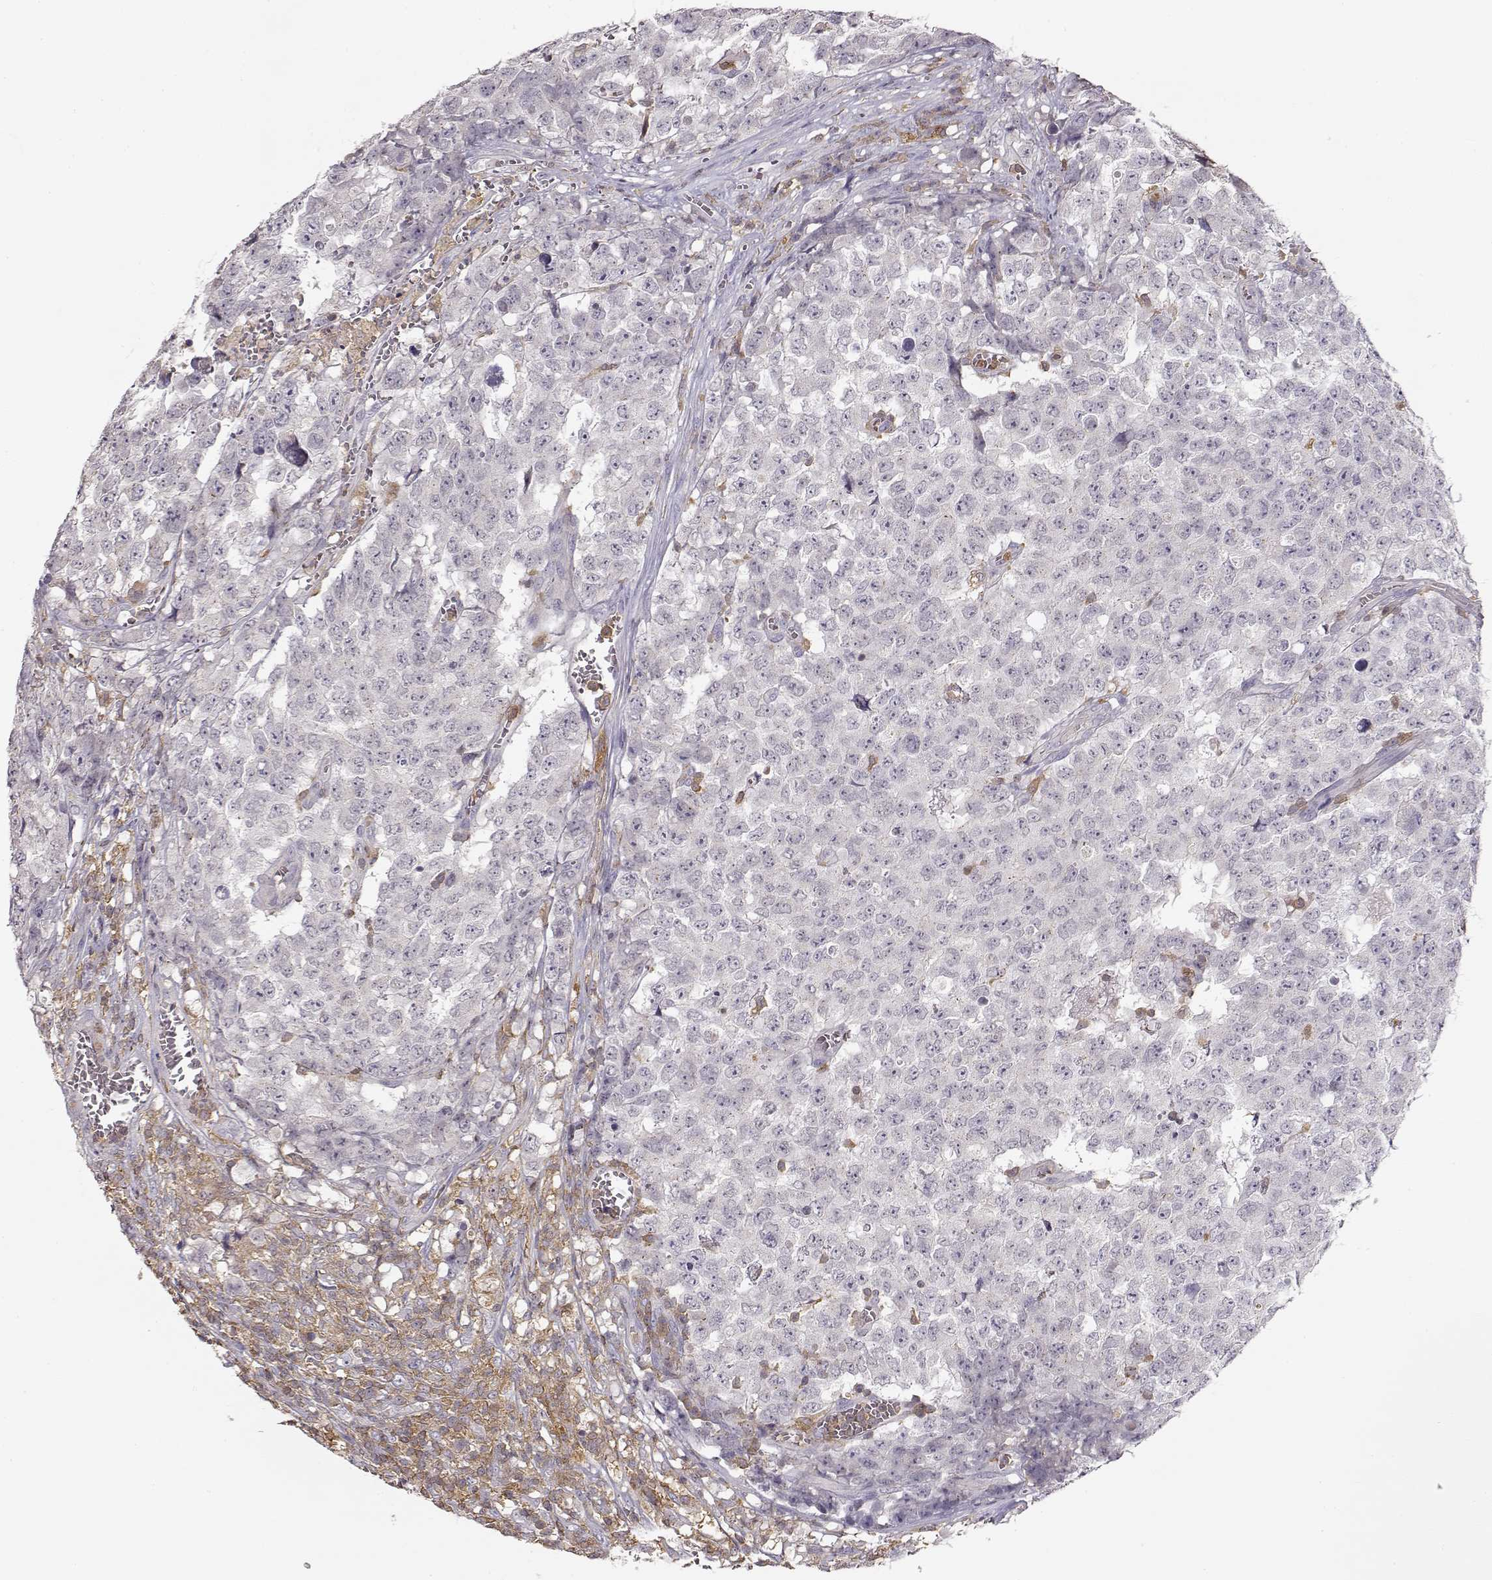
{"staining": {"intensity": "negative", "quantity": "none", "location": "none"}, "tissue": "testis cancer", "cell_type": "Tumor cells", "image_type": "cancer", "snomed": [{"axis": "morphology", "description": "Carcinoma, Embryonal, NOS"}, {"axis": "topography", "description": "Testis"}], "caption": "IHC image of neoplastic tissue: human testis cancer (embryonal carcinoma) stained with DAB (3,3'-diaminobenzidine) displays no significant protein expression in tumor cells.", "gene": "VAV1", "patient": {"sex": "male", "age": 23}}